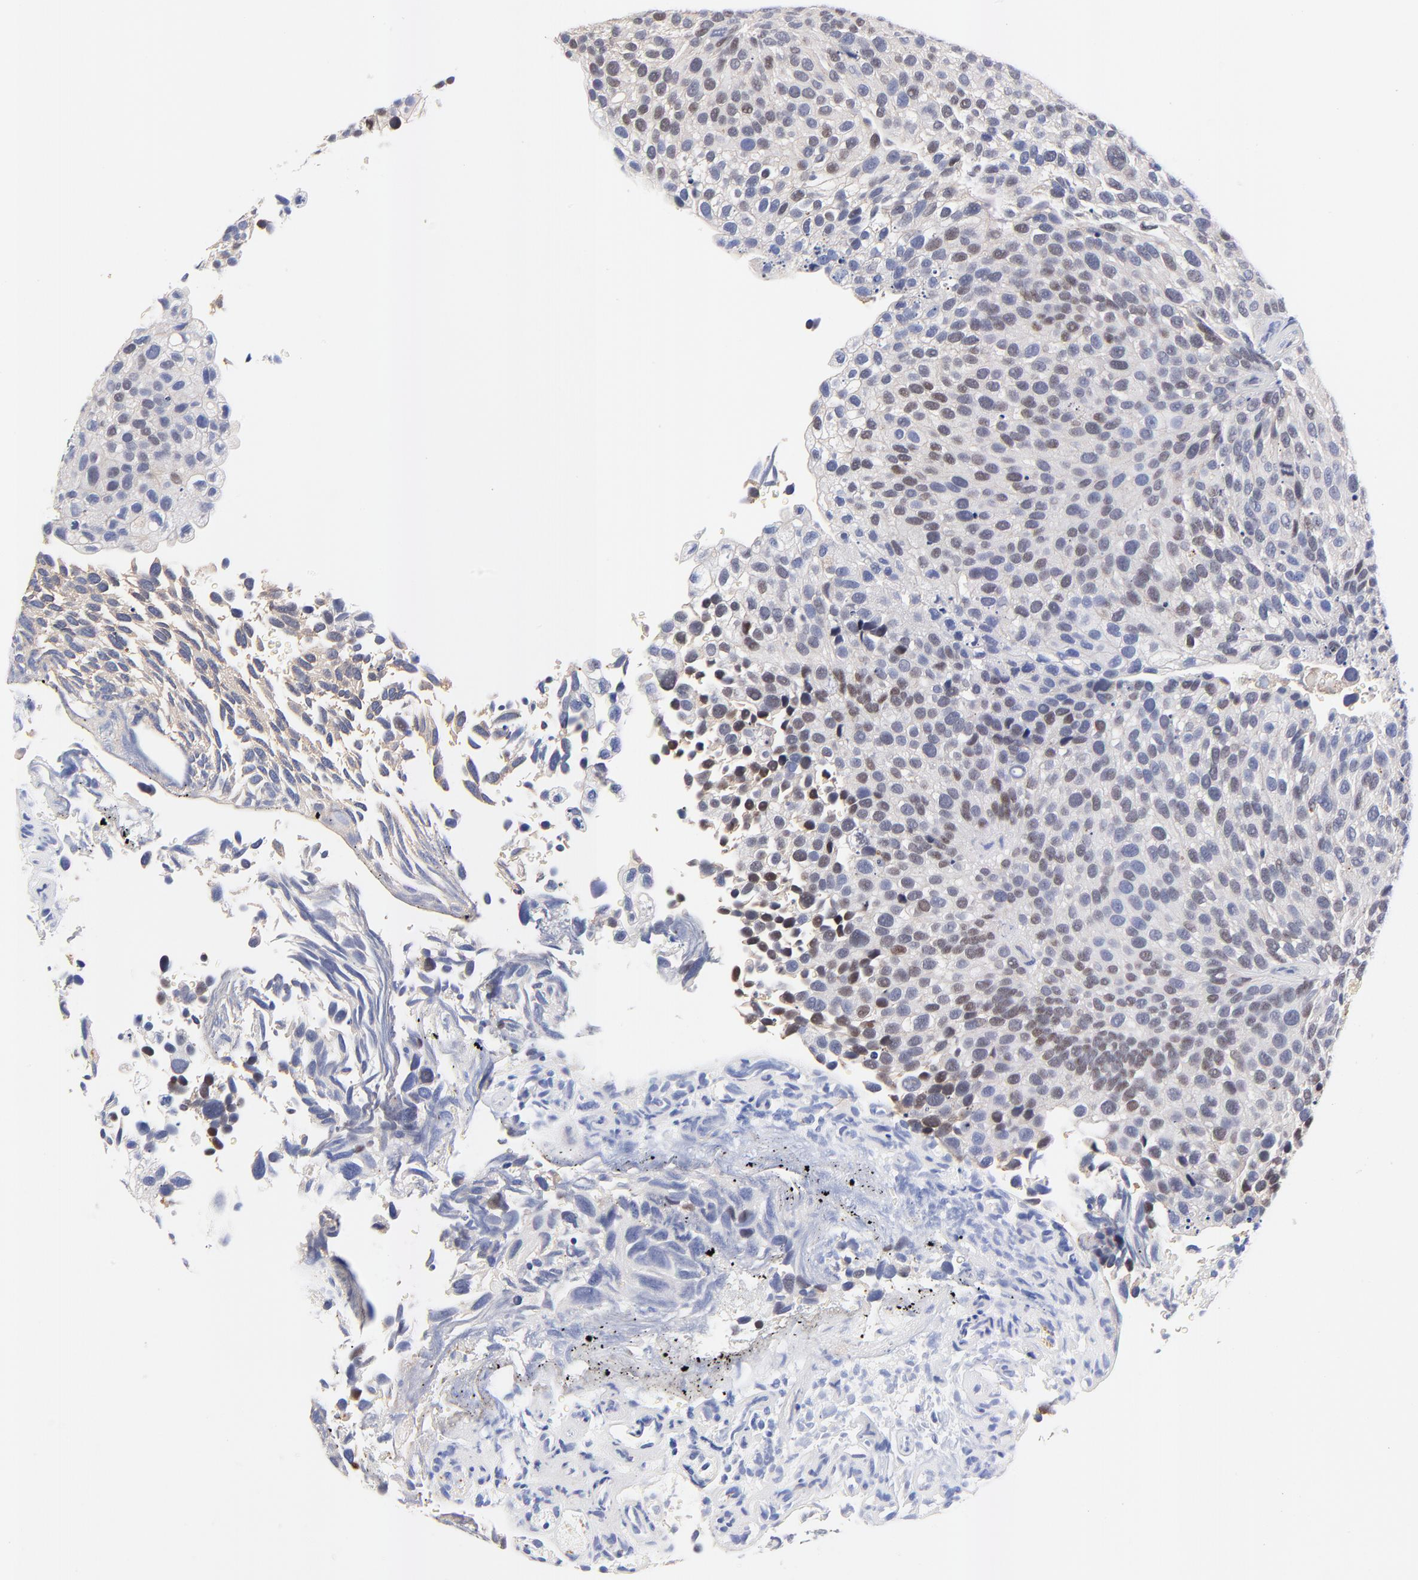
{"staining": {"intensity": "weak", "quantity": "<25%", "location": "nuclear"}, "tissue": "urothelial cancer", "cell_type": "Tumor cells", "image_type": "cancer", "snomed": [{"axis": "morphology", "description": "Urothelial carcinoma, High grade"}, {"axis": "topography", "description": "Urinary bladder"}], "caption": "An image of urothelial cancer stained for a protein shows no brown staining in tumor cells. The staining was performed using DAB to visualize the protein expression in brown, while the nuclei were stained in blue with hematoxylin (Magnification: 20x).", "gene": "FAM117B", "patient": {"sex": "male", "age": 72}}